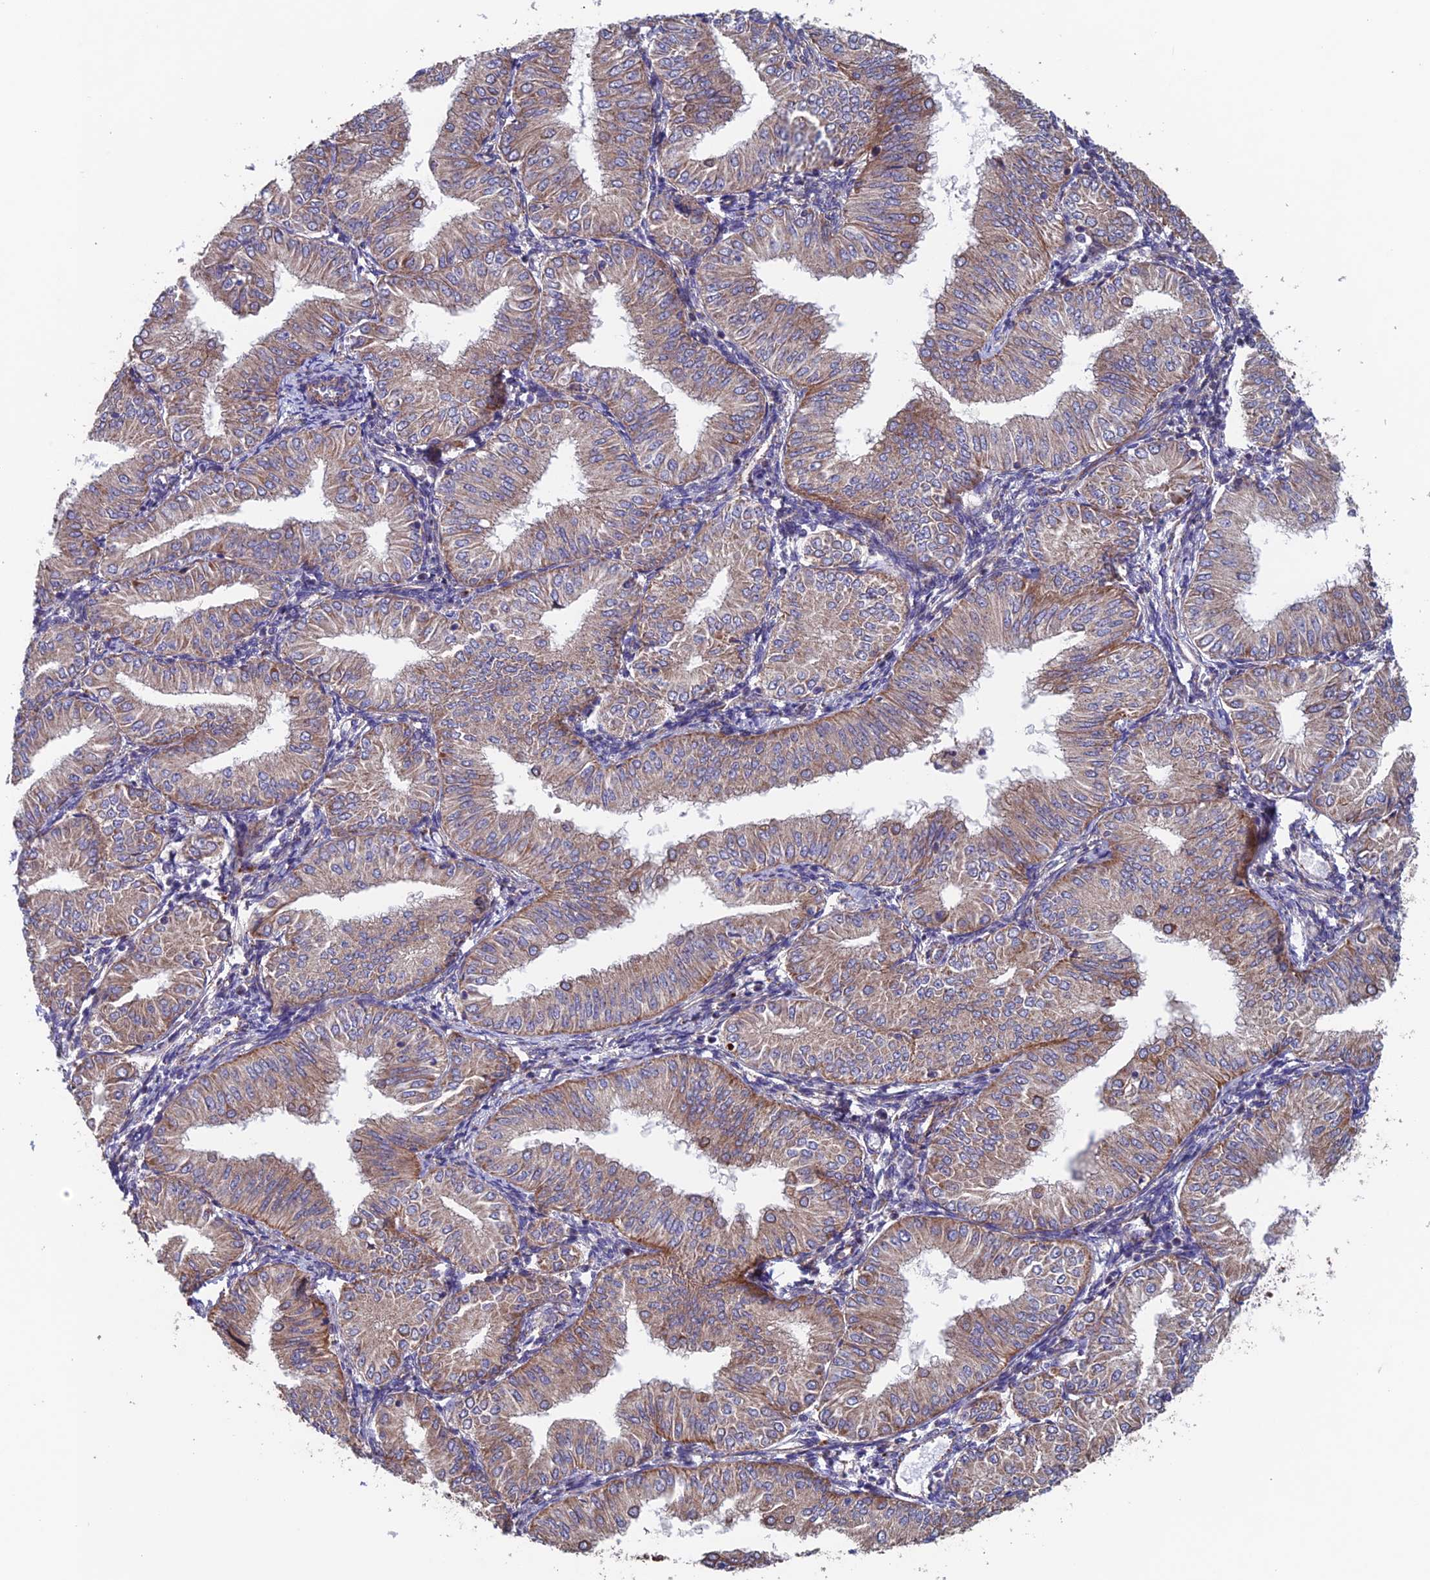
{"staining": {"intensity": "weak", "quantity": ">75%", "location": "cytoplasmic/membranous"}, "tissue": "endometrial cancer", "cell_type": "Tumor cells", "image_type": "cancer", "snomed": [{"axis": "morphology", "description": "Normal tissue, NOS"}, {"axis": "morphology", "description": "Adenocarcinoma, NOS"}, {"axis": "topography", "description": "Endometrium"}], "caption": "Immunohistochemical staining of human endometrial cancer (adenocarcinoma) demonstrates weak cytoplasmic/membranous protein positivity in about >75% of tumor cells. (brown staining indicates protein expression, while blue staining denotes nuclei).", "gene": "MRPL1", "patient": {"sex": "female", "age": 53}}